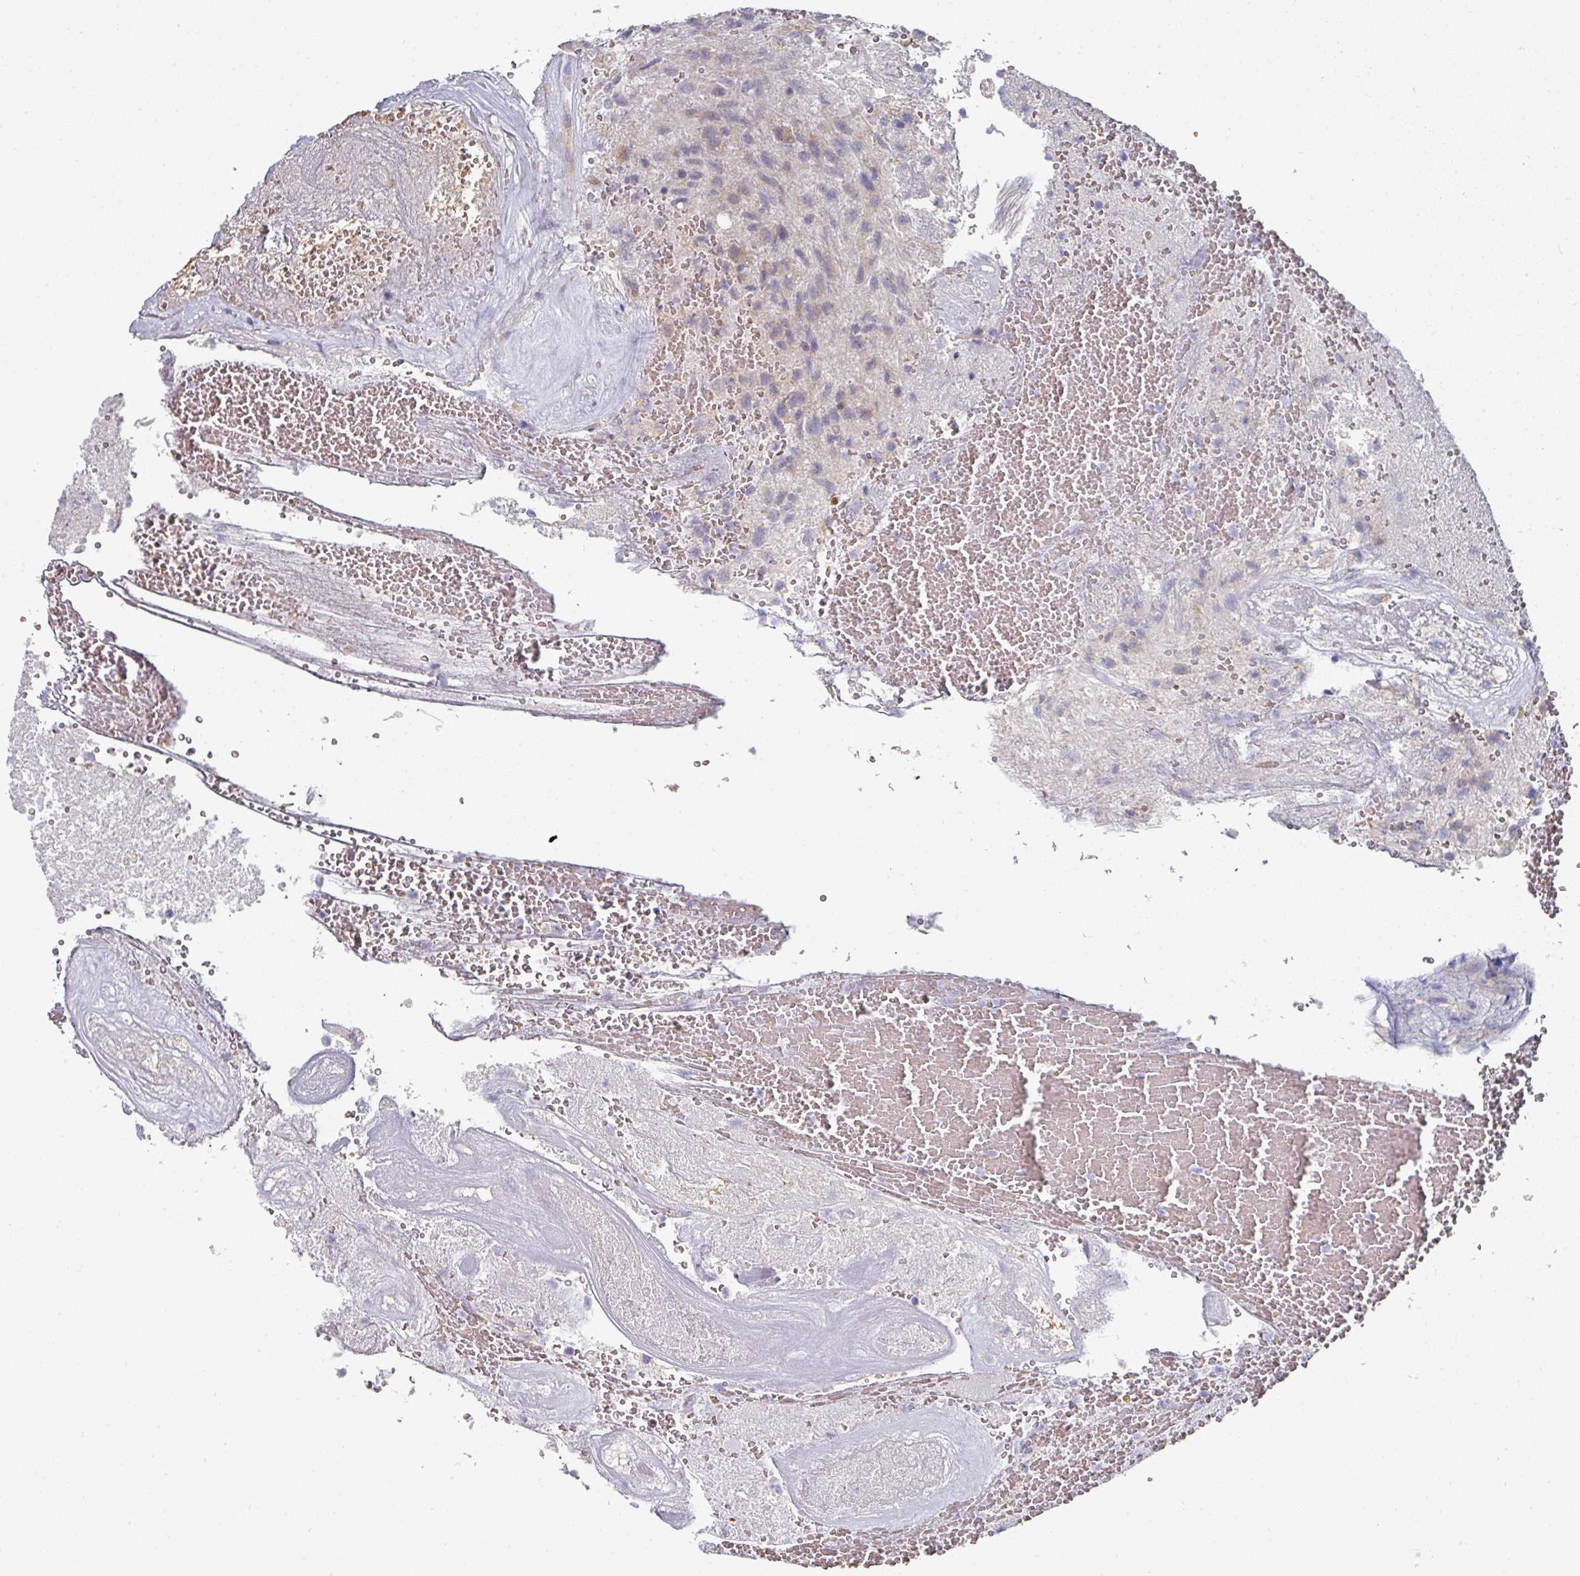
{"staining": {"intensity": "negative", "quantity": "none", "location": "none"}, "tissue": "glioma", "cell_type": "Tumor cells", "image_type": "cancer", "snomed": [{"axis": "morphology", "description": "Glioma, malignant, High grade"}, {"axis": "topography", "description": "Brain"}], "caption": "Protein analysis of malignant high-grade glioma exhibits no significant expression in tumor cells.", "gene": "PYROXD2", "patient": {"sex": "male", "age": 56}}